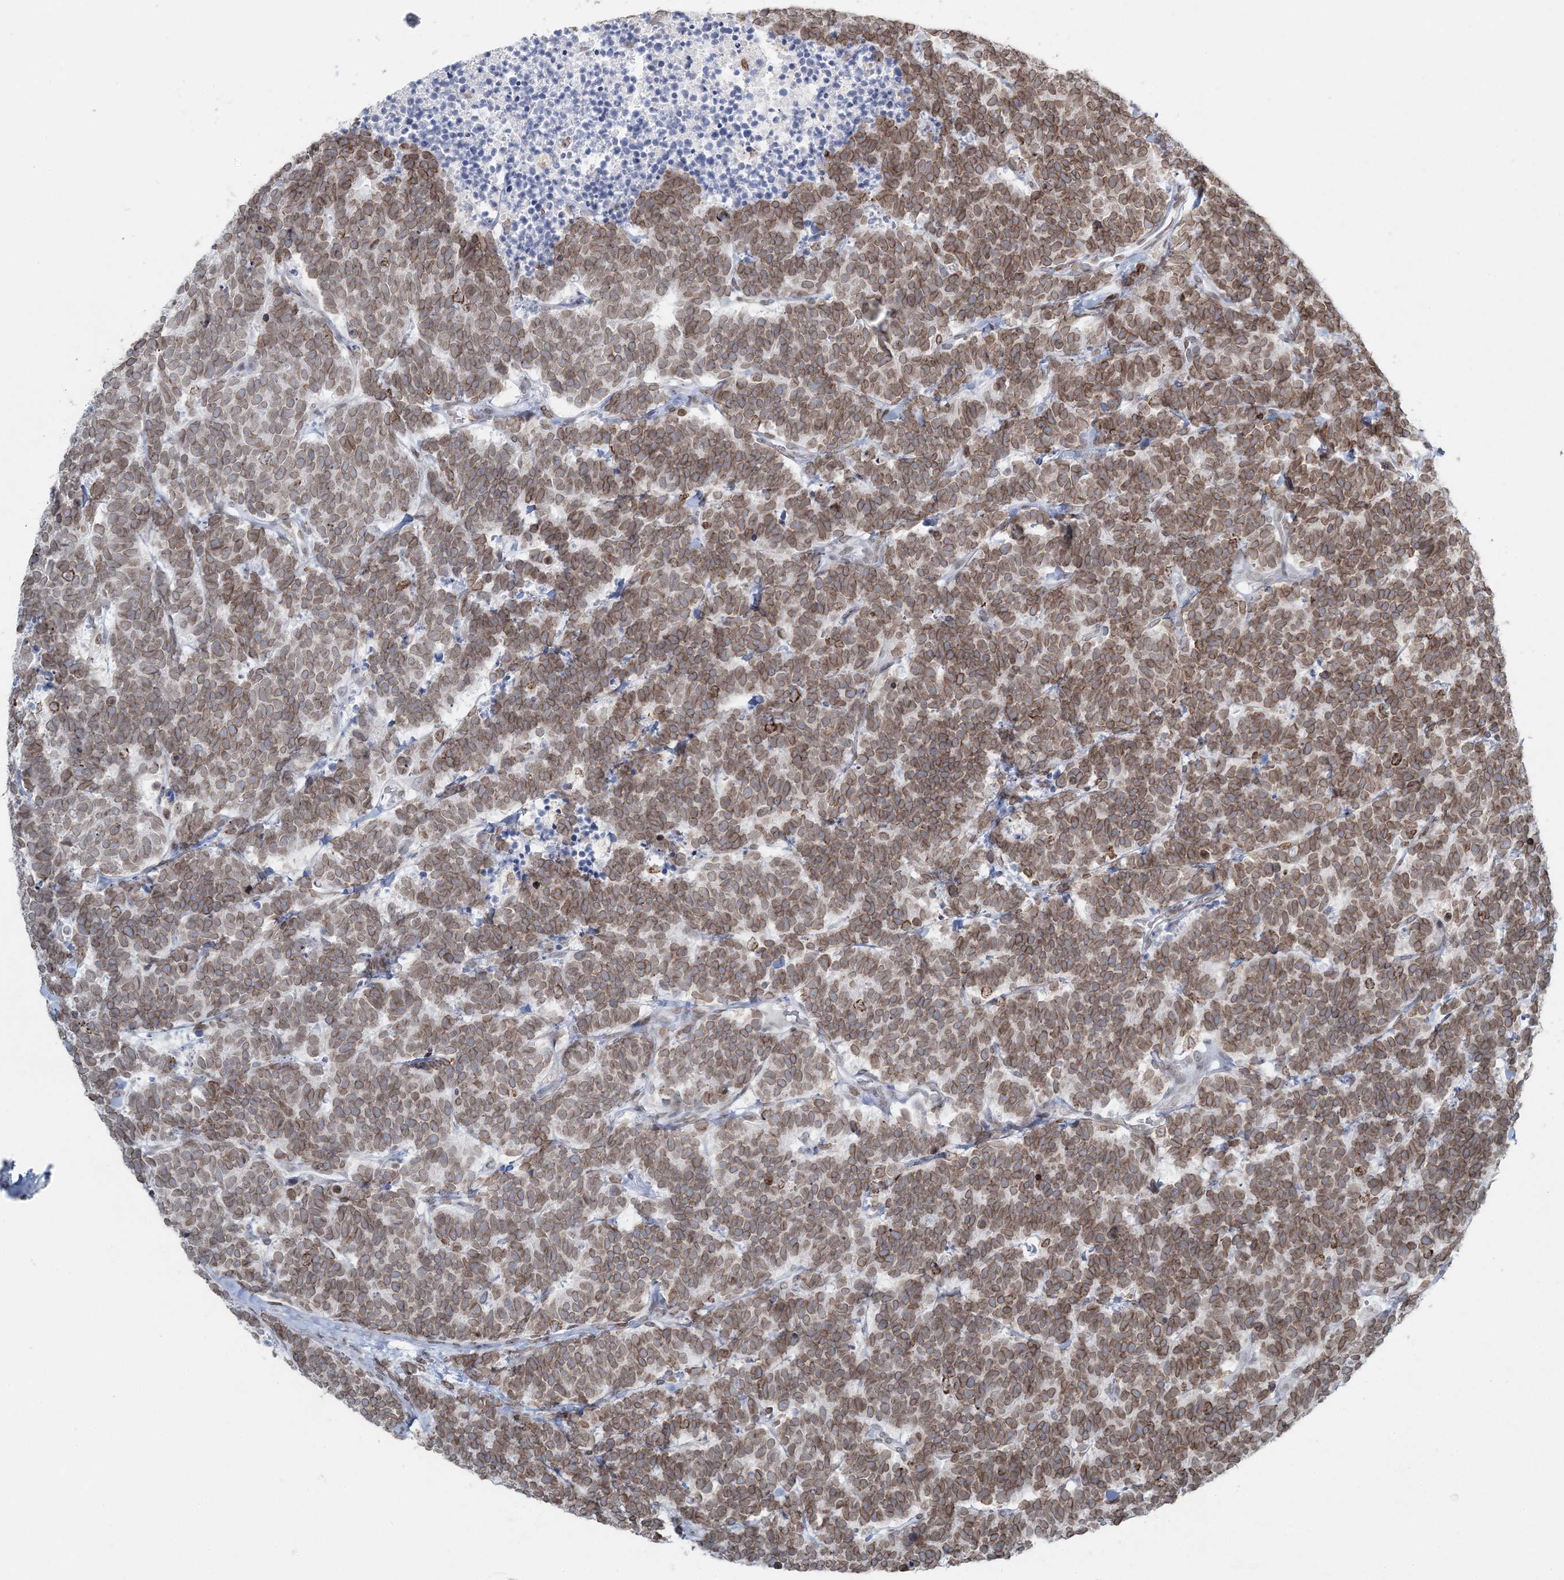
{"staining": {"intensity": "moderate", "quantity": ">75%", "location": "cytoplasmic/membranous,nuclear"}, "tissue": "carcinoid", "cell_type": "Tumor cells", "image_type": "cancer", "snomed": [{"axis": "morphology", "description": "Carcinoma, NOS"}, {"axis": "morphology", "description": "Carcinoid, malignant, NOS"}, {"axis": "topography", "description": "Urinary bladder"}], "caption": "High-magnification brightfield microscopy of carcinoid stained with DAB (brown) and counterstained with hematoxylin (blue). tumor cells exhibit moderate cytoplasmic/membranous and nuclear positivity is identified in approximately>75% of cells.", "gene": "GJD4", "patient": {"sex": "male", "age": 57}}